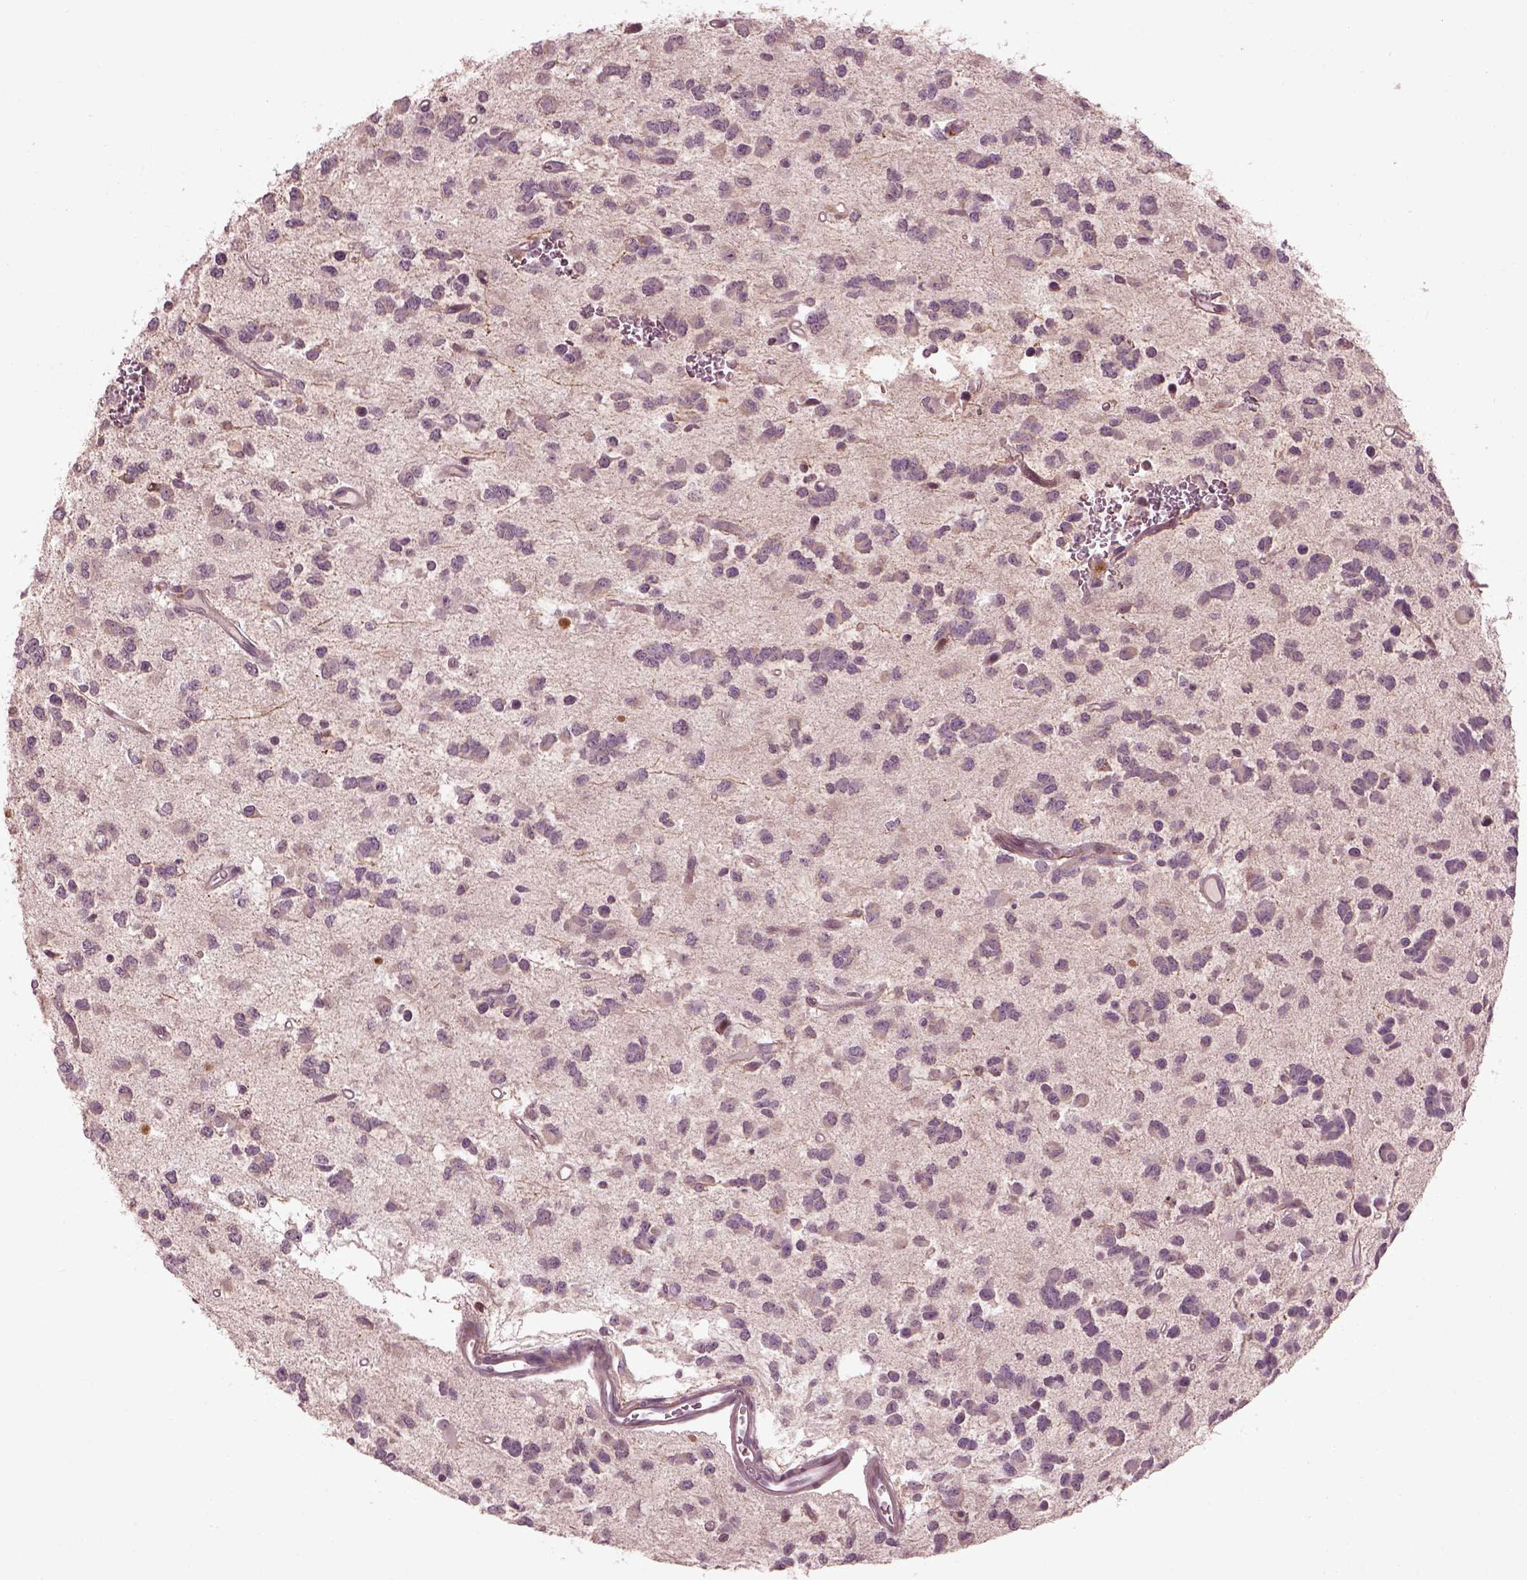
{"staining": {"intensity": "negative", "quantity": "none", "location": "none"}, "tissue": "glioma", "cell_type": "Tumor cells", "image_type": "cancer", "snomed": [{"axis": "morphology", "description": "Glioma, malignant, Low grade"}, {"axis": "topography", "description": "Brain"}], "caption": "Tumor cells show no significant protein expression in glioma. (DAB immunohistochemistry visualized using brightfield microscopy, high magnification).", "gene": "EFEMP1", "patient": {"sex": "female", "age": 45}}